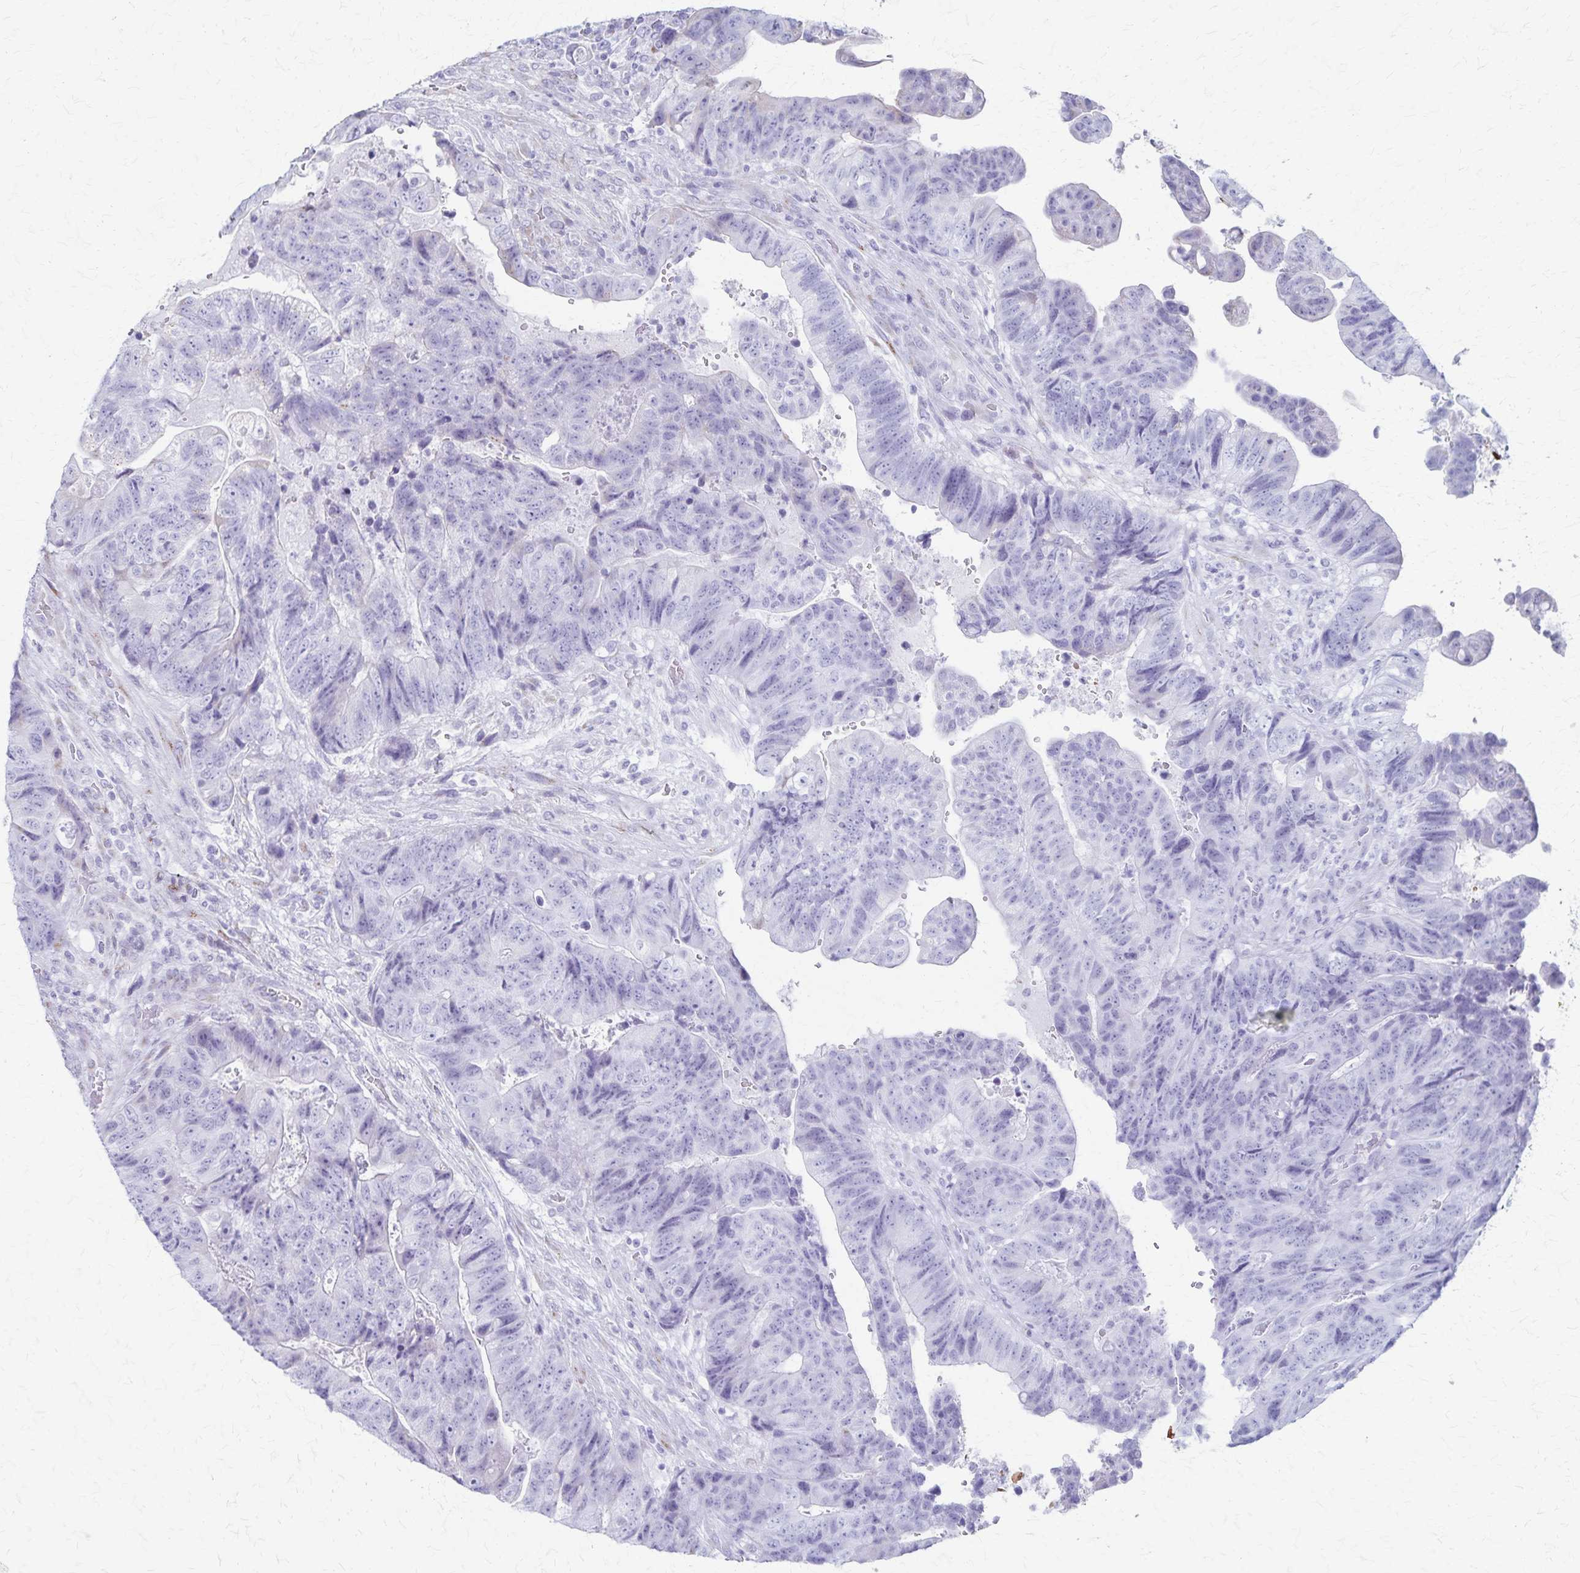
{"staining": {"intensity": "moderate", "quantity": "<25%", "location": "cytoplasmic/membranous"}, "tissue": "colorectal cancer", "cell_type": "Tumor cells", "image_type": "cancer", "snomed": [{"axis": "morphology", "description": "Normal tissue, NOS"}, {"axis": "morphology", "description": "Adenocarcinoma, NOS"}, {"axis": "topography", "description": "Colon"}], "caption": "The photomicrograph reveals a brown stain indicating the presence of a protein in the cytoplasmic/membranous of tumor cells in adenocarcinoma (colorectal).", "gene": "MCFD2", "patient": {"sex": "female", "age": 48}}